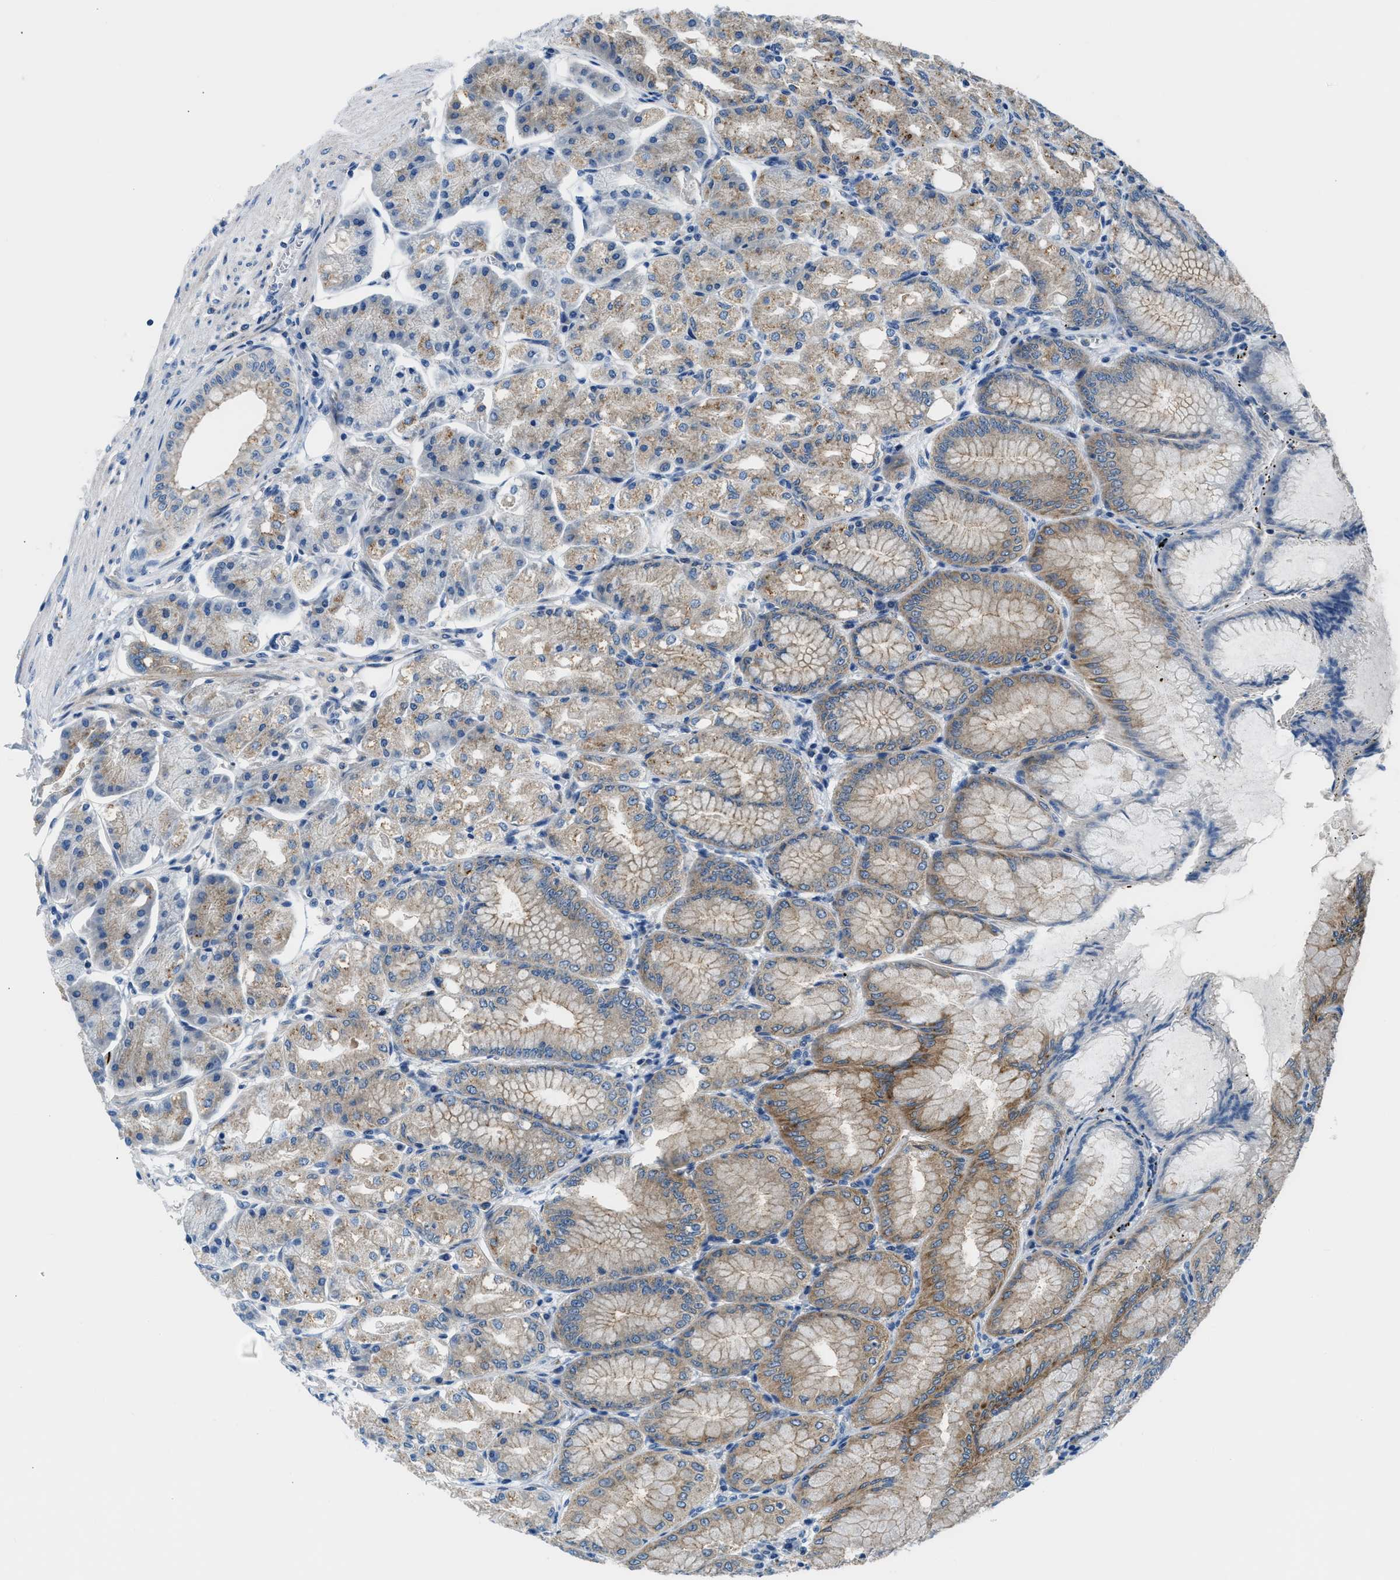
{"staining": {"intensity": "strong", "quantity": ">75%", "location": "cytoplasmic/membranous"}, "tissue": "stomach", "cell_type": "Glandular cells", "image_type": "normal", "snomed": [{"axis": "morphology", "description": "Normal tissue, NOS"}, {"axis": "topography", "description": "Stomach, lower"}], "caption": "Immunohistochemistry (IHC) image of benign stomach: stomach stained using immunohistochemistry reveals high levels of strong protein expression localized specifically in the cytoplasmic/membranous of glandular cells, appearing as a cytoplasmic/membranous brown color.", "gene": "LPIN2", "patient": {"sex": "male", "age": 71}}